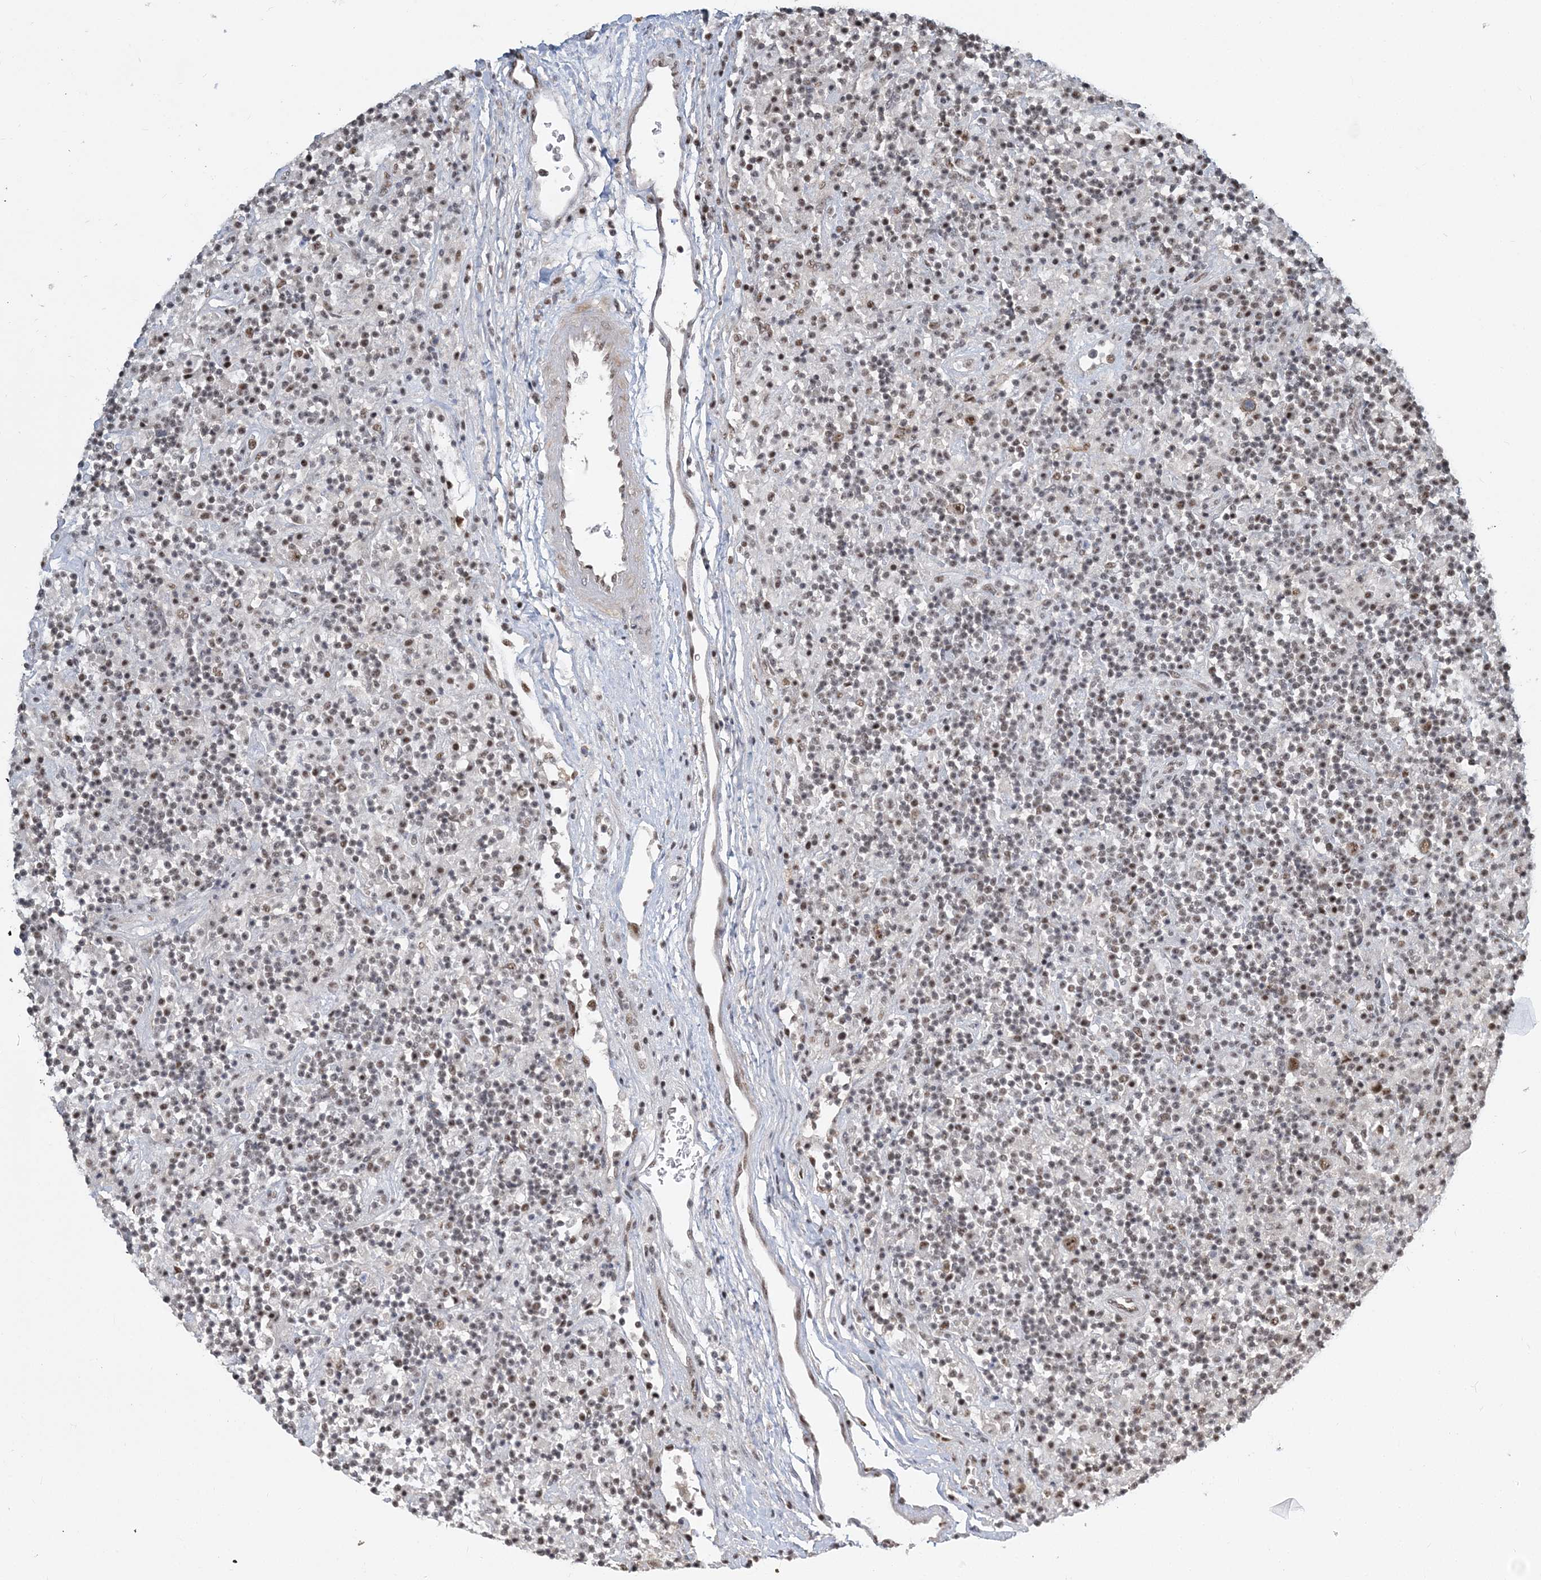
{"staining": {"intensity": "moderate", "quantity": "25%-75%", "location": "nuclear"}, "tissue": "lymphoma", "cell_type": "Tumor cells", "image_type": "cancer", "snomed": [{"axis": "morphology", "description": "Hodgkin's disease, NOS"}, {"axis": "topography", "description": "Lymph node"}], "caption": "An immunohistochemistry histopathology image of tumor tissue is shown. Protein staining in brown highlights moderate nuclear positivity in lymphoma within tumor cells. (Stains: DAB (3,3'-diaminobenzidine) in brown, nuclei in blue, Microscopy: brightfield microscopy at high magnification).", "gene": "PLRG1", "patient": {"sex": "male", "age": 70}}